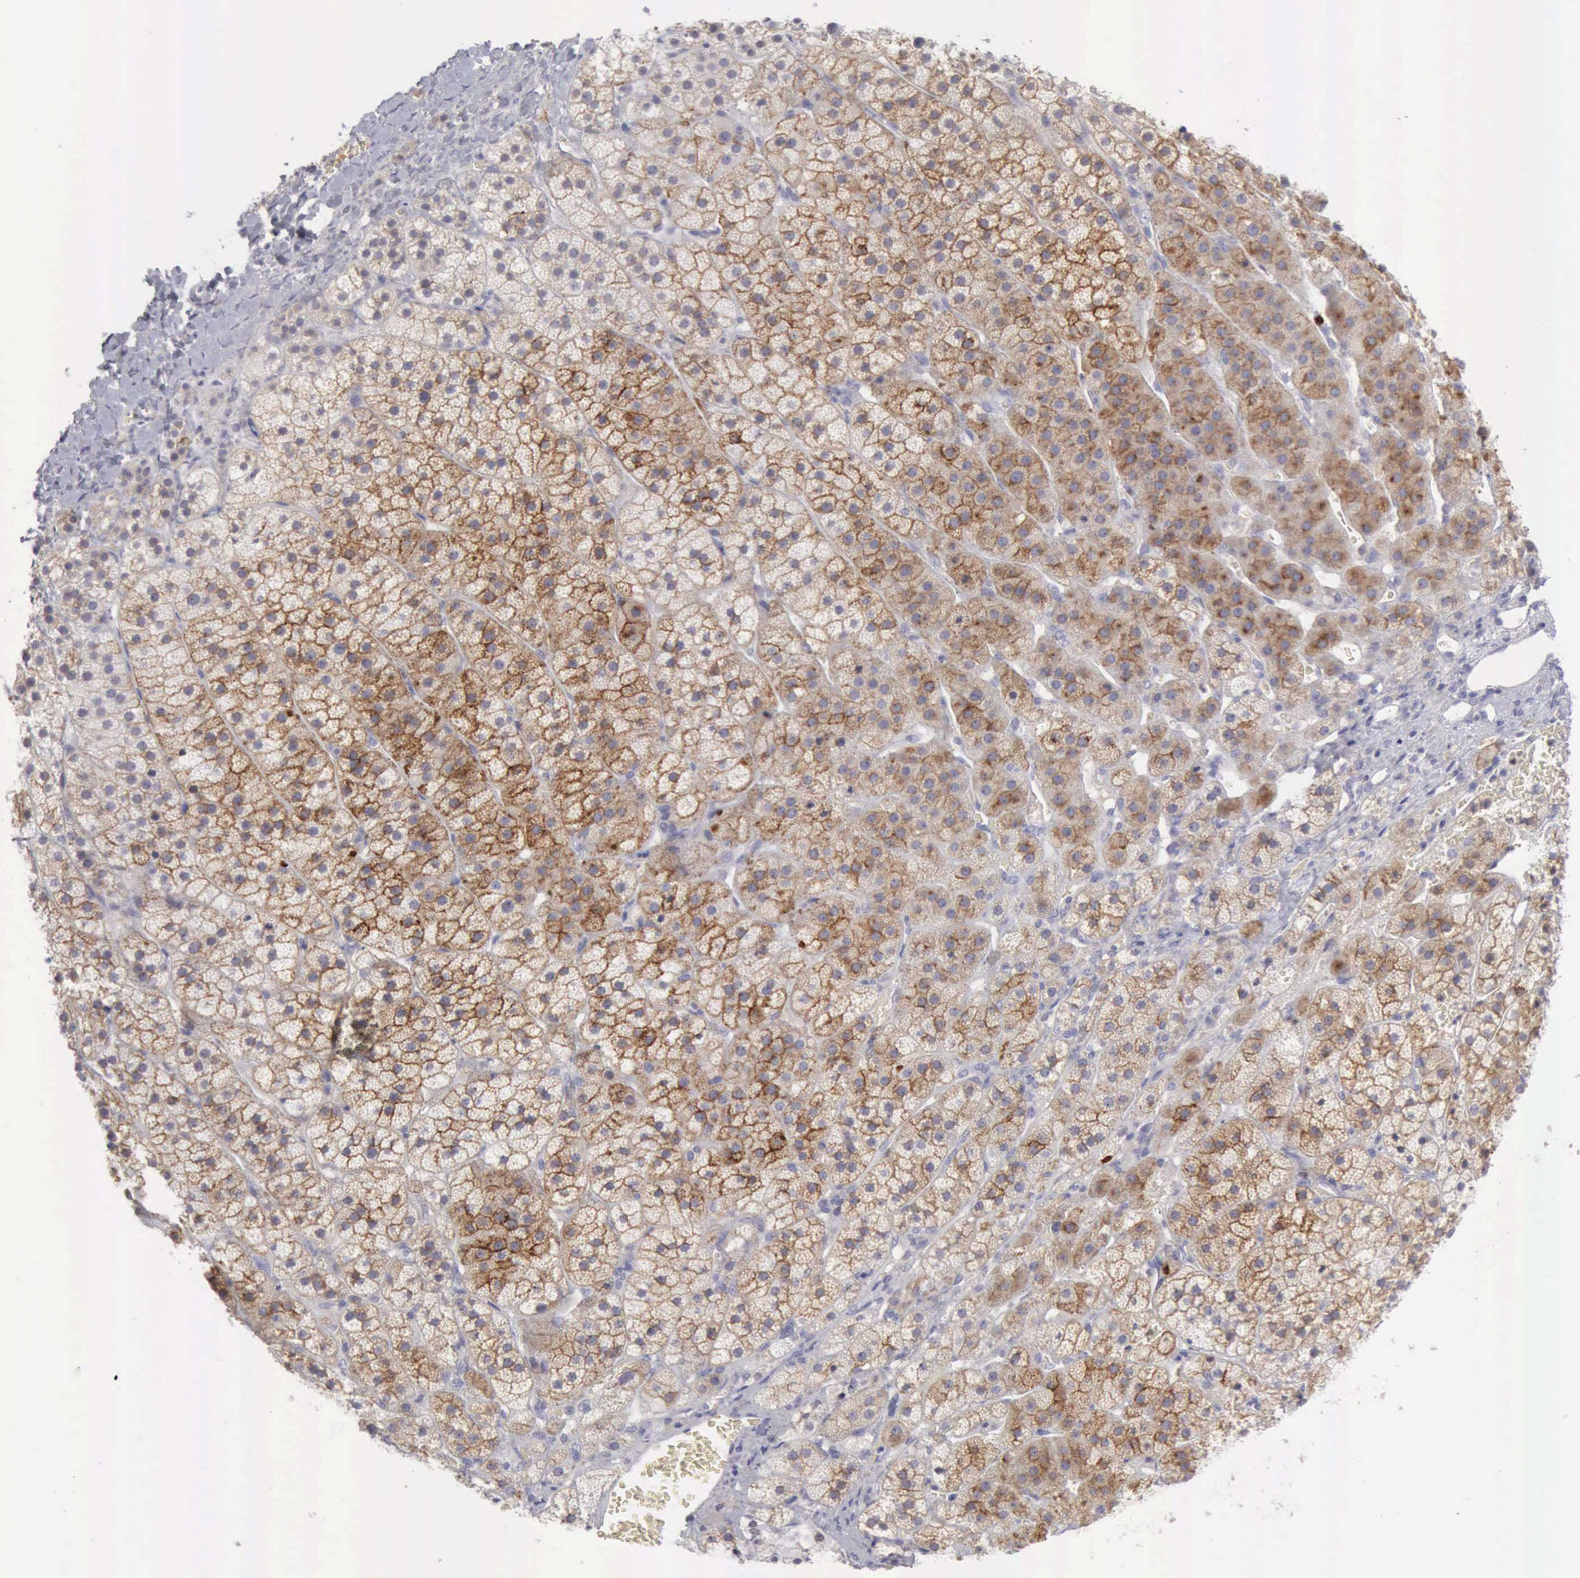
{"staining": {"intensity": "moderate", "quantity": "25%-75%", "location": "cytoplasmic/membranous"}, "tissue": "adrenal gland", "cell_type": "Glandular cells", "image_type": "normal", "snomed": [{"axis": "morphology", "description": "Normal tissue, NOS"}, {"axis": "topography", "description": "Adrenal gland"}], "caption": "IHC of normal adrenal gland exhibits medium levels of moderate cytoplasmic/membranous positivity in approximately 25%-75% of glandular cells.", "gene": "TFRC", "patient": {"sex": "female", "age": 44}}